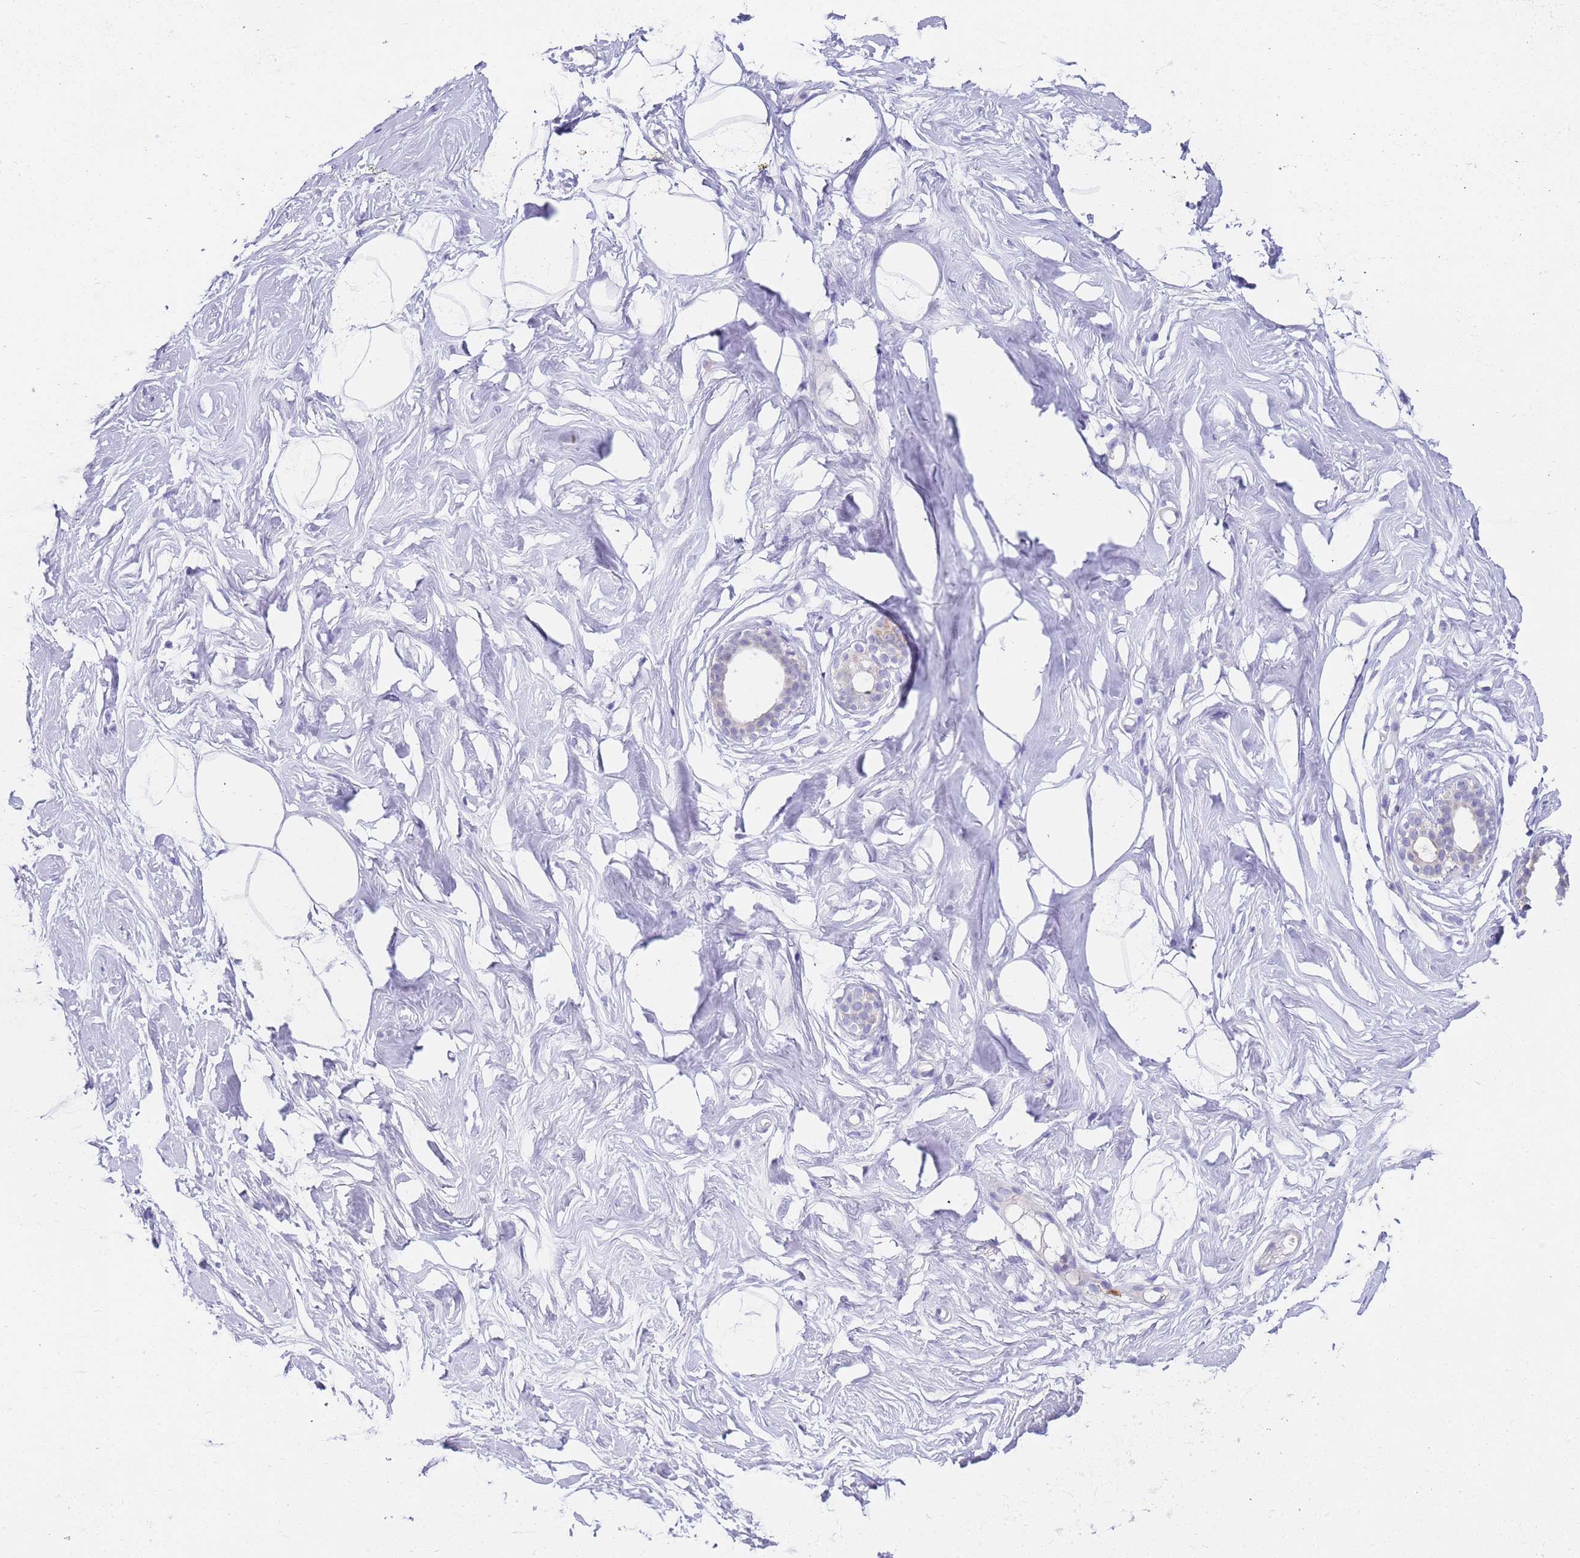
{"staining": {"intensity": "negative", "quantity": "none", "location": "none"}, "tissue": "breast", "cell_type": "Adipocytes", "image_type": "normal", "snomed": [{"axis": "morphology", "description": "Normal tissue, NOS"}, {"axis": "morphology", "description": "Adenoma, NOS"}, {"axis": "topography", "description": "Breast"}], "caption": "Breast stained for a protein using immunohistochemistry (IHC) shows no expression adipocytes.", "gene": "TYW1B", "patient": {"sex": "female", "age": 23}}